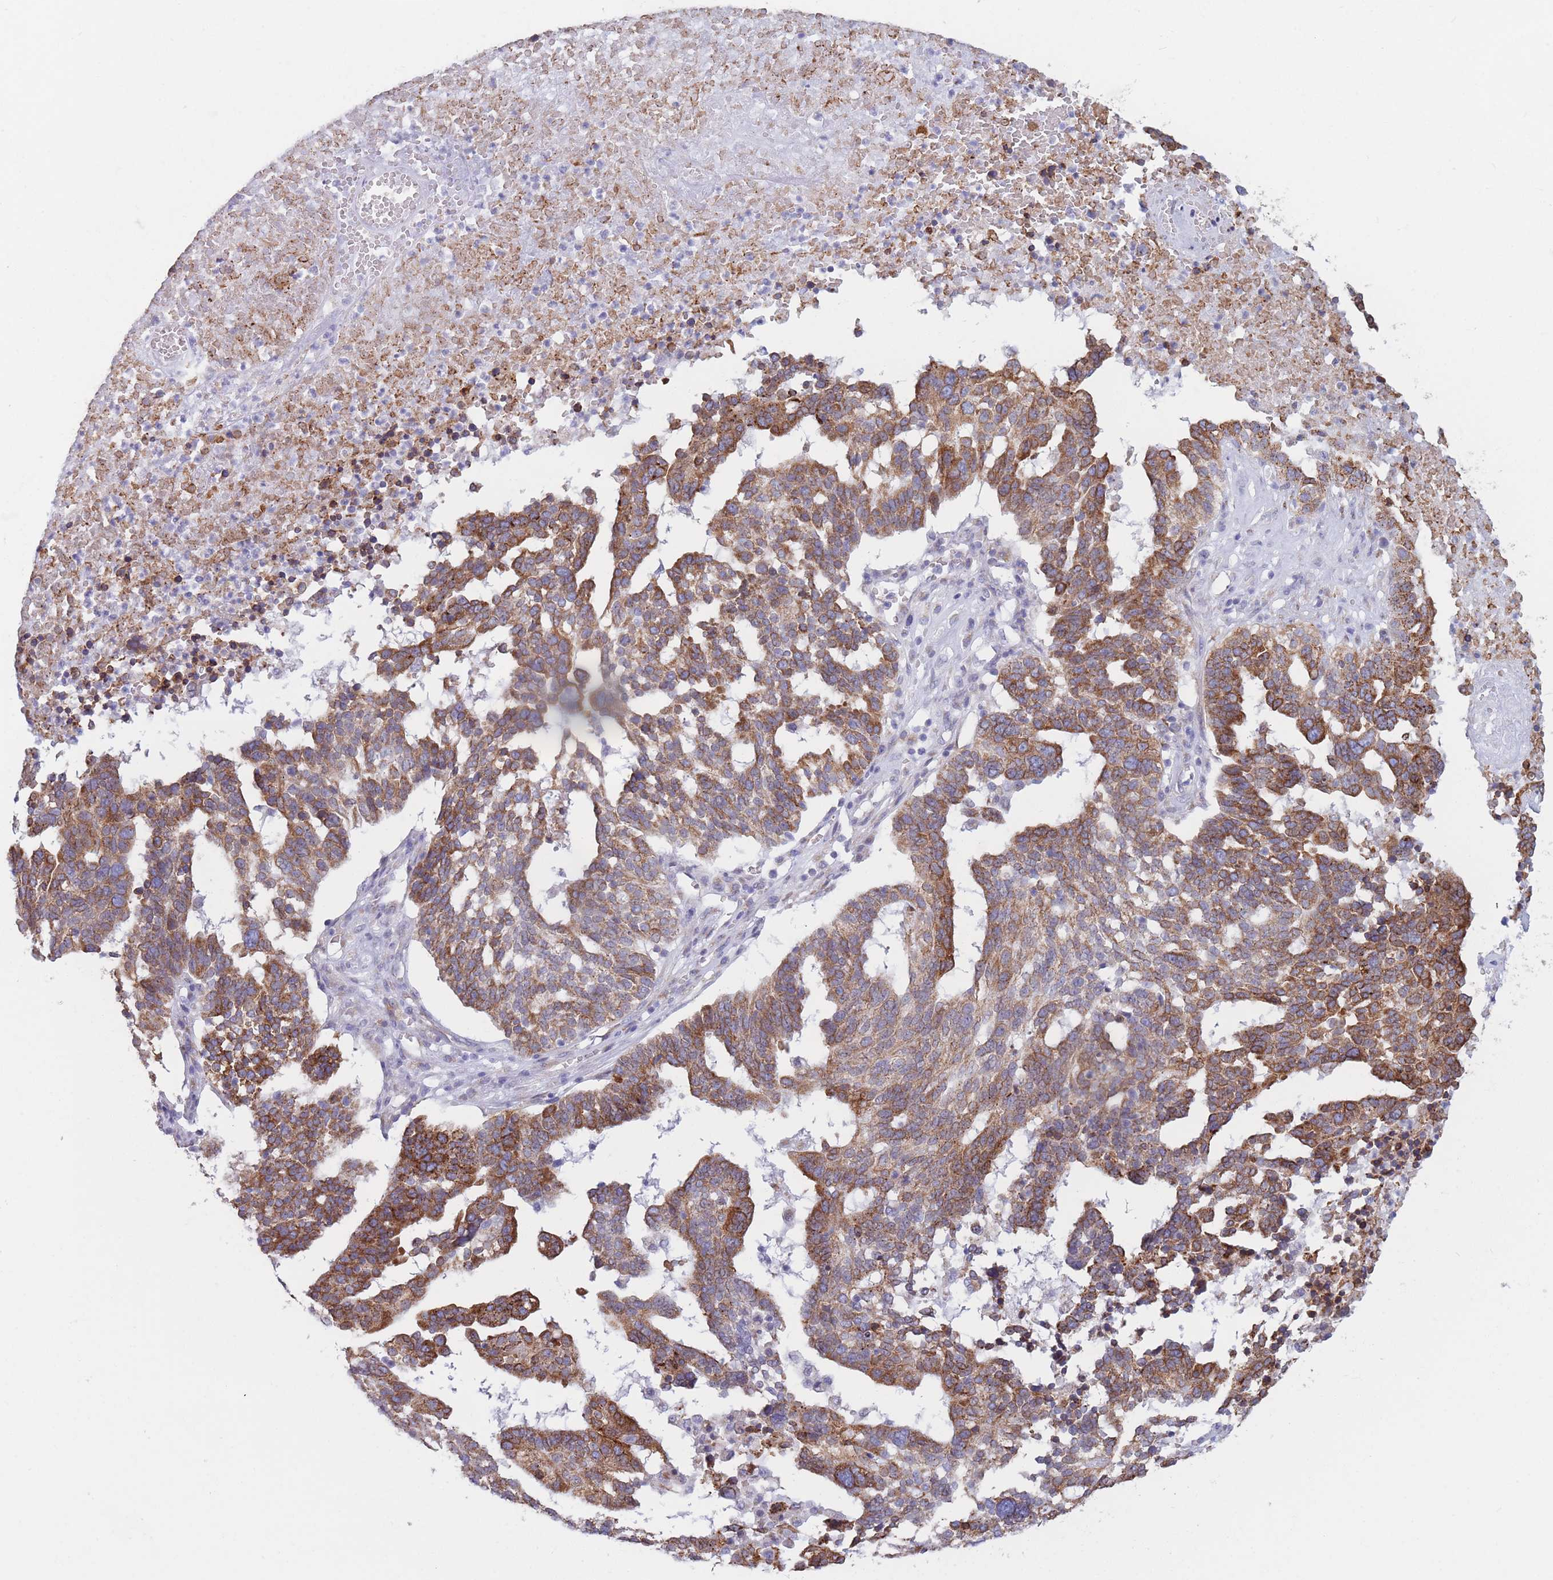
{"staining": {"intensity": "strong", "quantity": ">75%", "location": "cytoplasmic/membranous"}, "tissue": "ovarian cancer", "cell_type": "Tumor cells", "image_type": "cancer", "snomed": [{"axis": "morphology", "description": "Cystadenocarcinoma, serous, NOS"}, {"axis": "topography", "description": "Ovary"}], "caption": "A photomicrograph of human ovarian serous cystadenocarcinoma stained for a protein exhibits strong cytoplasmic/membranous brown staining in tumor cells.", "gene": "MRPL30", "patient": {"sex": "female", "age": 59}}